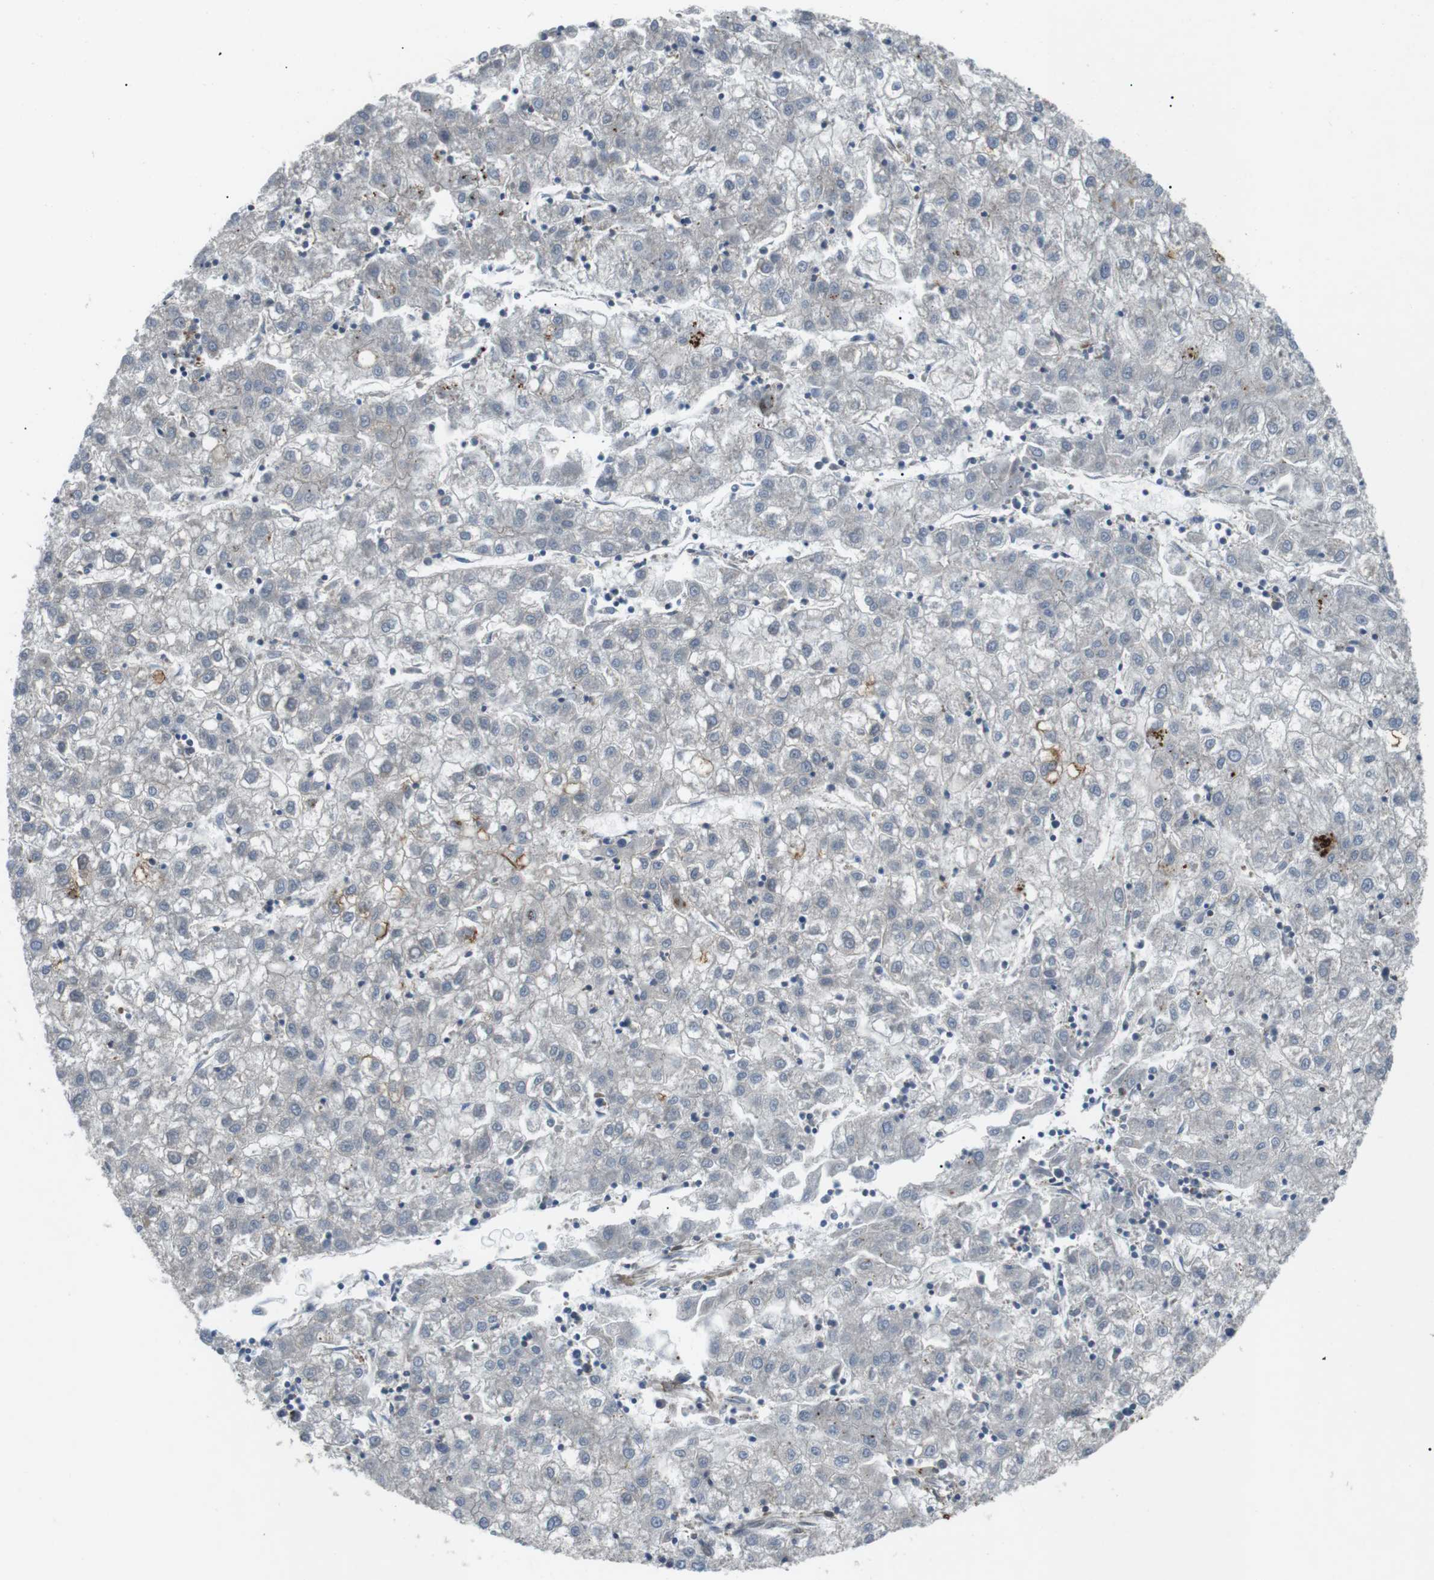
{"staining": {"intensity": "negative", "quantity": "none", "location": "none"}, "tissue": "liver cancer", "cell_type": "Tumor cells", "image_type": "cancer", "snomed": [{"axis": "morphology", "description": "Carcinoma, Hepatocellular, NOS"}, {"axis": "topography", "description": "Liver"}], "caption": "Immunohistochemistry (IHC) of human liver hepatocellular carcinoma exhibits no staining in tumor cells.", "gene": "KANK2", "patient": {"sex": "male", "age": 72}}